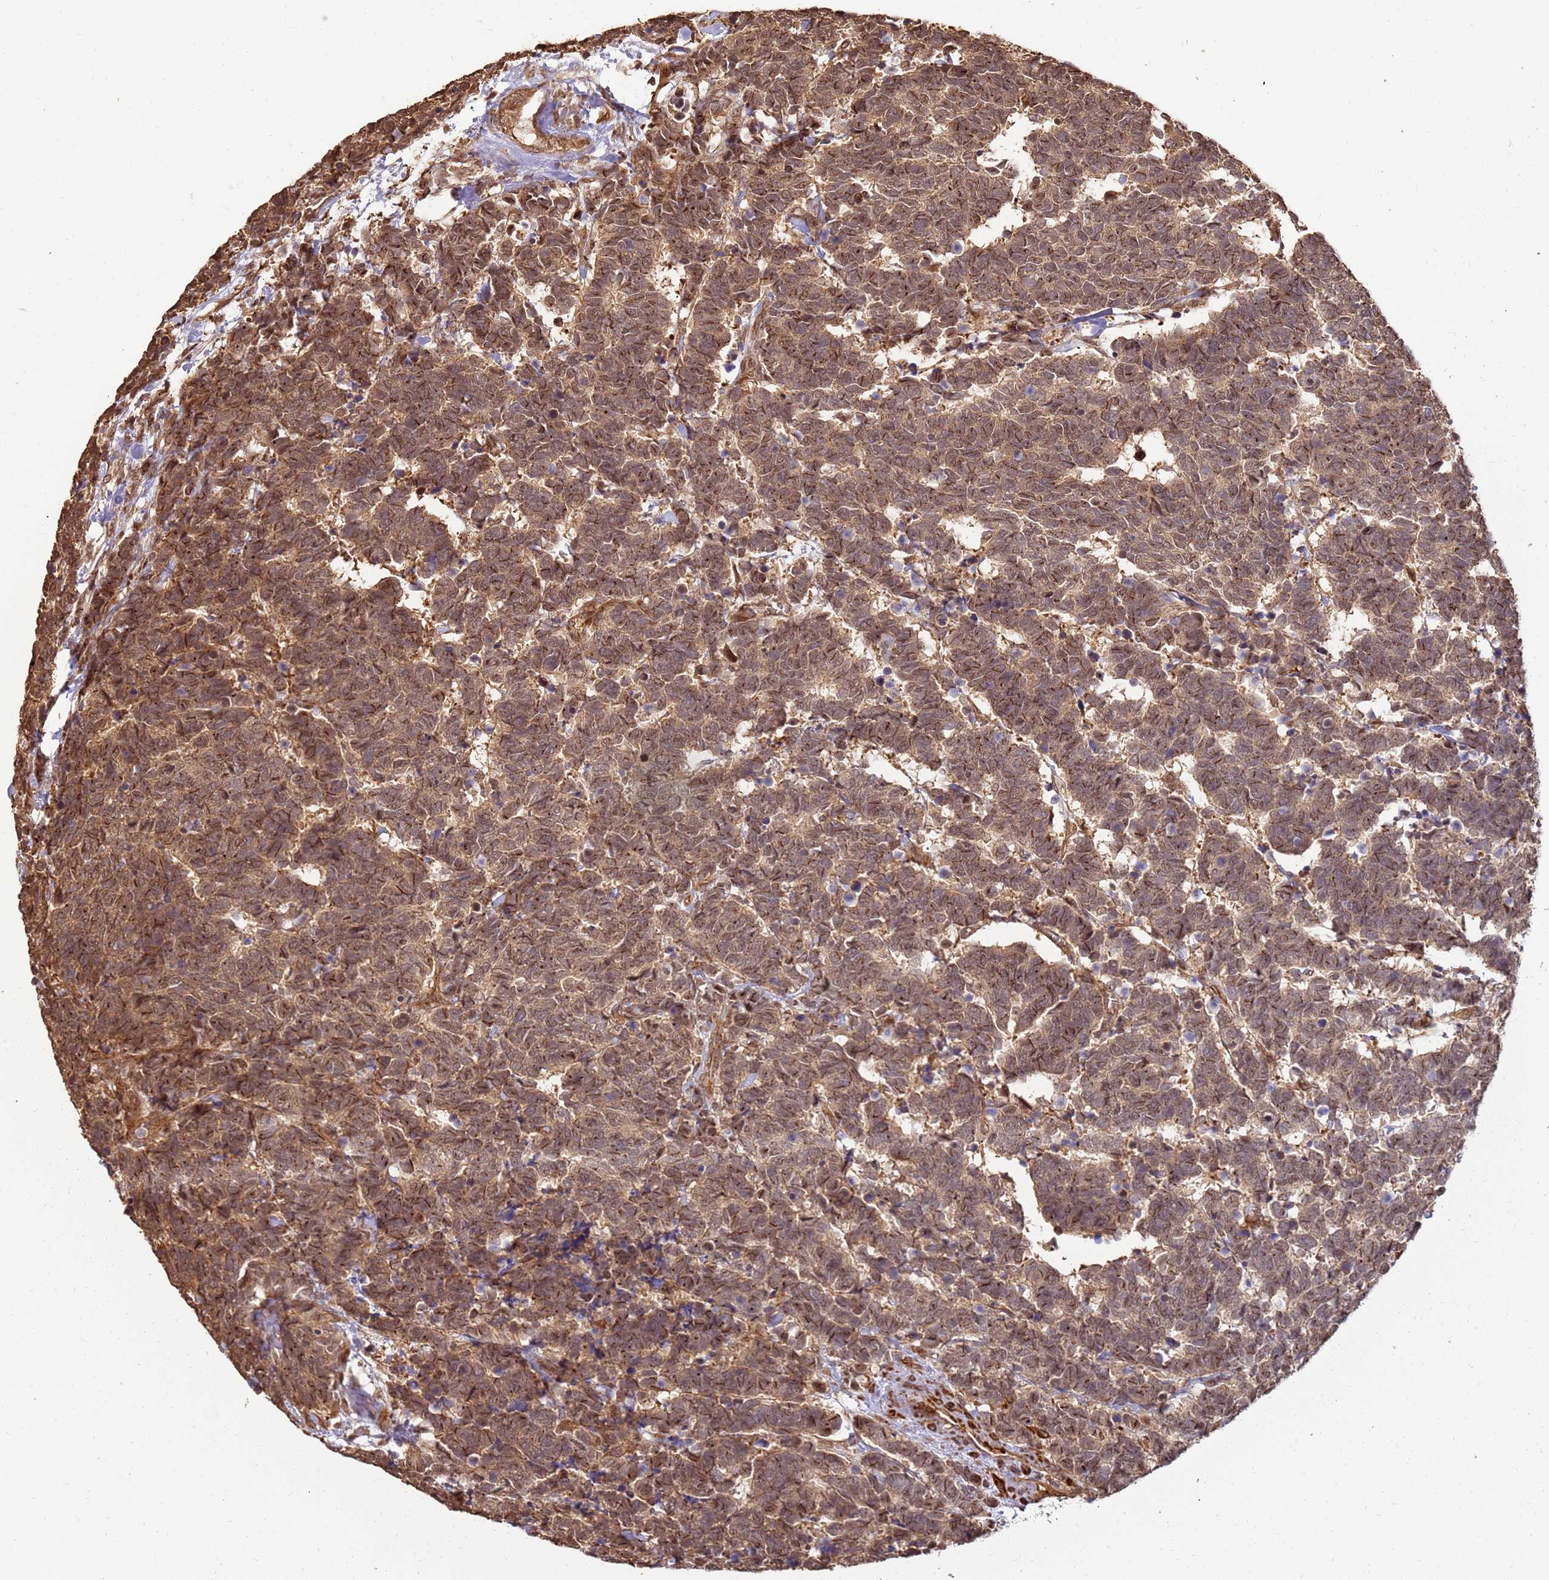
{"staining": {"intensity": "moderate", "quantity": ">75%", "location": "cytoplasmic/membranous,nuclear"}, "tissue": "carcinoid", "cell_type": "Tumor cells", "image_type": "cancer", "snomed": [{"axis": "morphology", "description": "Carcinoma, NOS"}, {"axis": "morphology", "description": "Carcinoid, malignant, NOS"}, {"axis": "topography", "description": "Urinary bladder"}], "caption": "An immunohistochemistry photomicrograph of tumor tissue is shown. Protein staining in brown labels moderate cytoplasmic/membranous and nuclear positivity in carcinoid within tumor cells.", "gene": "ST18", "patient": {"sex": "male", "age": 57}}